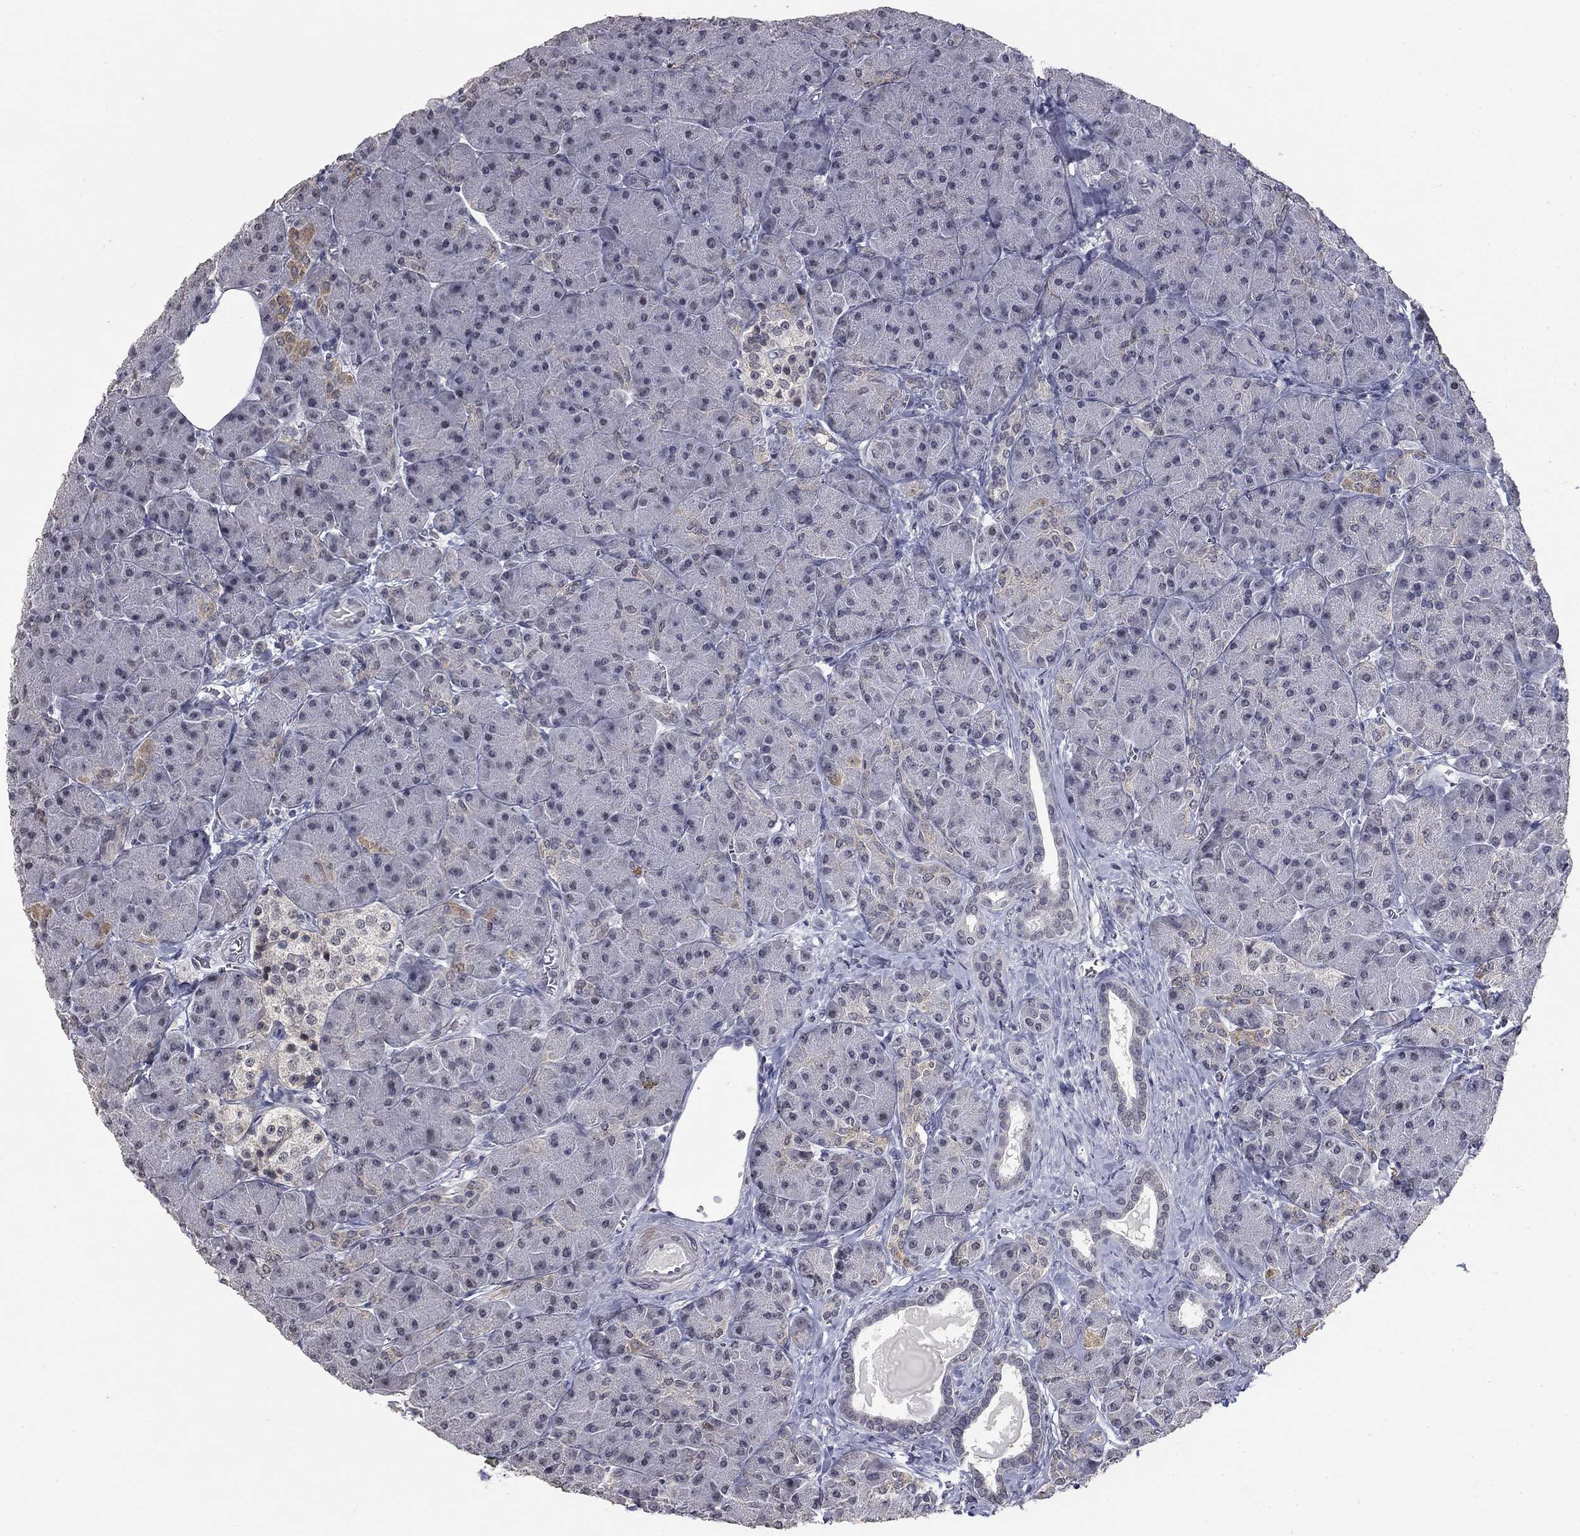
{"staining": {"intensity": "negative", "quantity": "none", "location": "none"}, "tissue": "pancreas", "cell_type": "Exocrine glandular cells", "image_type": "normal", "snomed": [{"axis": "morphology", "description": "Normal tissue, NOS"}, {"axis": "topography", "description": "Pancreas"}], "caption": "An image of pancreas stained for a protein shows no brown staining in exocrine glandular cells. The staining is performed using DAB brown chromogen with nuclei counter-stained in using hematoxylin.", "gene": "SPATA33", "patient": {"sex": "male", "age": 61}}